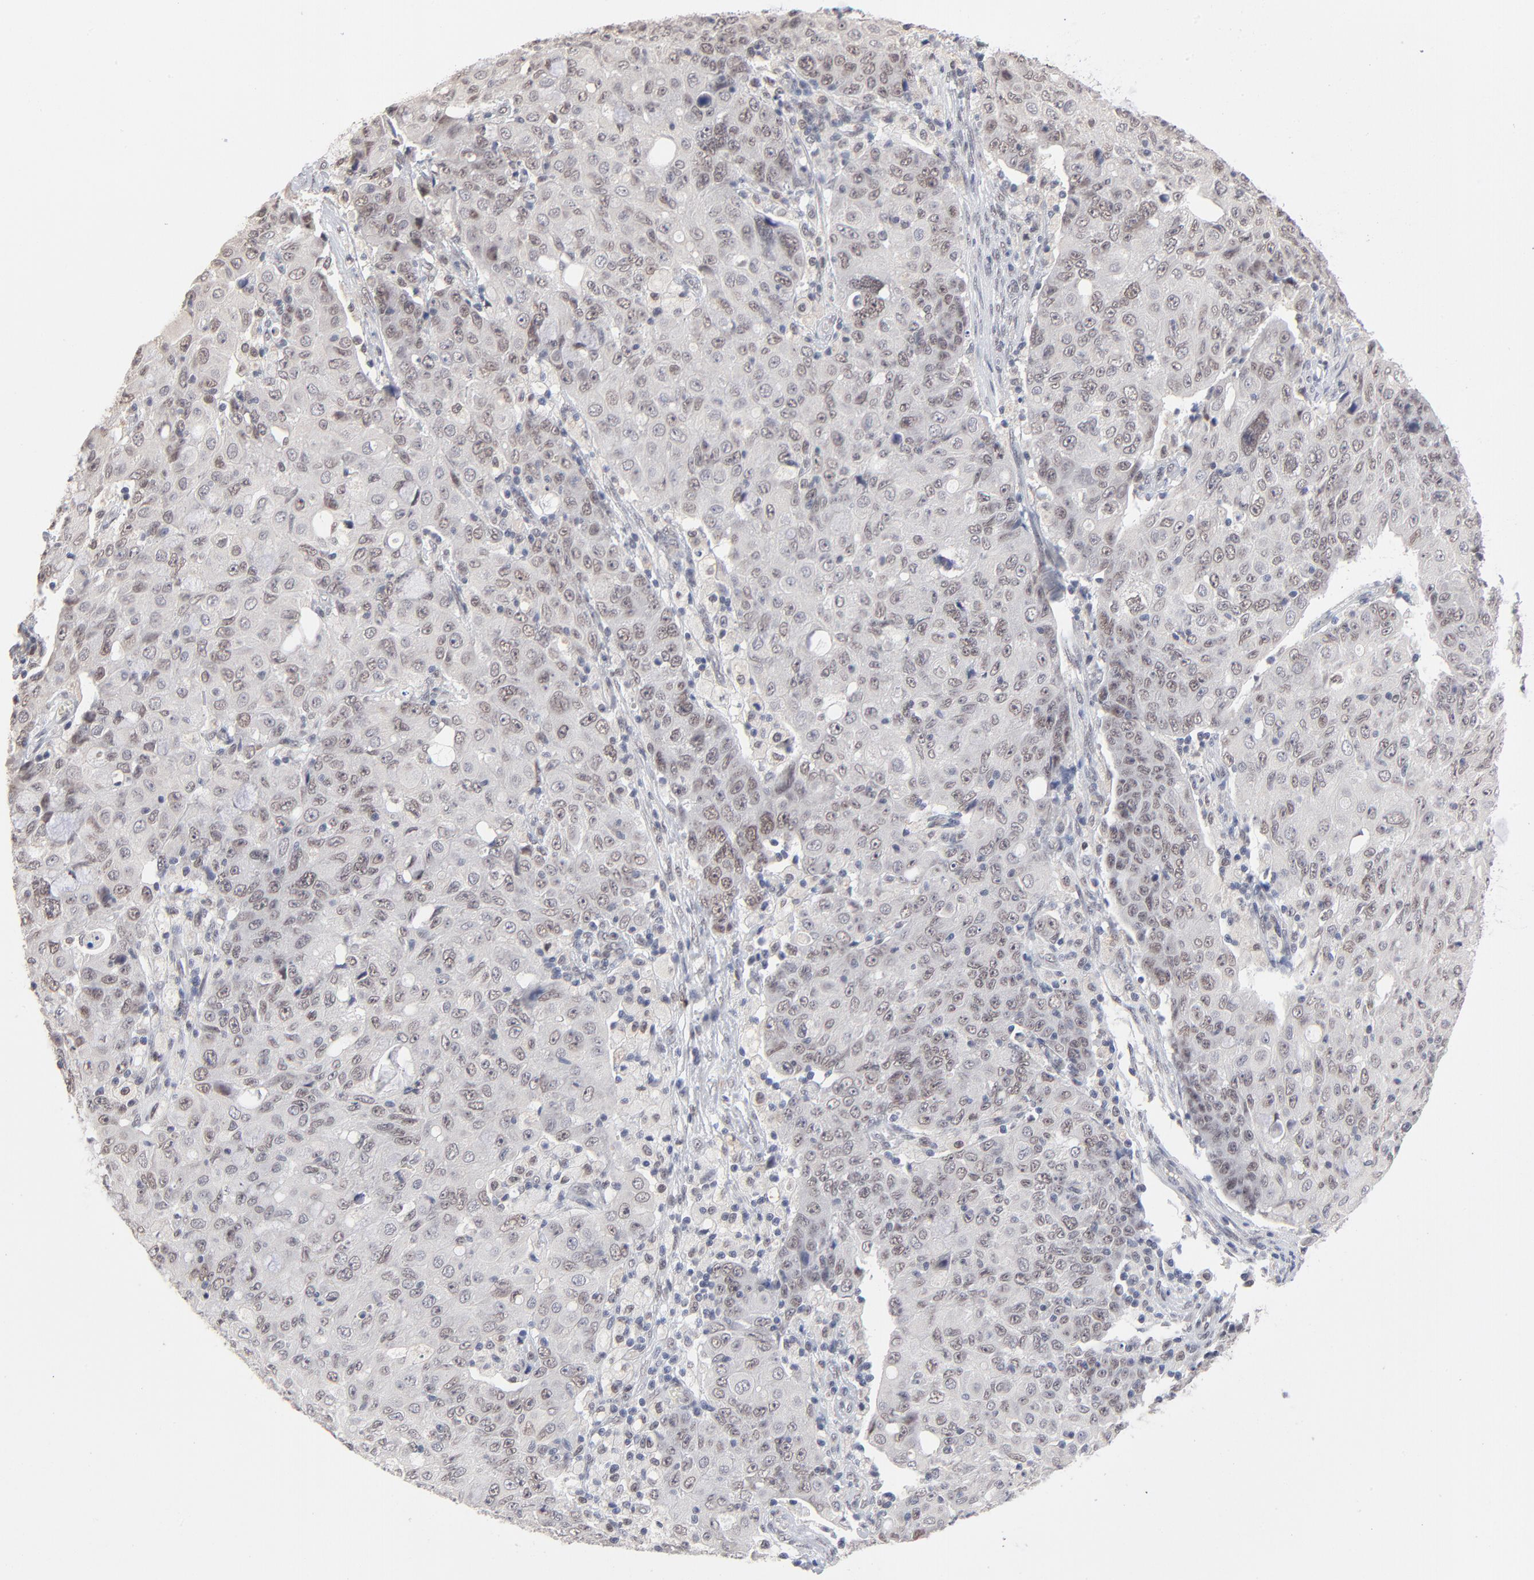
{"staining": {"intensity": "weak", "quantity": "25%-75%", "location": "nuclear"}, "tissue": "ovarian cancer", "cell_type": "Tumor cells", "image_type": "cancer", "snomed": [{"axis": "morphology", "description": "Carcinoma, endometroid"}, {"axis": "topography", "description": "Ovary"}], "caption": "DAB immunohistochemical staining of ovarian cancer (endometroid carcinoma) reveals weak nuclear protein expression in about 25%-75% of tumor cells. (Stains: DAB in brown, nuclei in blue, Microscopy: brightfield microscopy at high magnification).", "gene": "MBIP", "patient": {"sex": "female", "age": 42}}